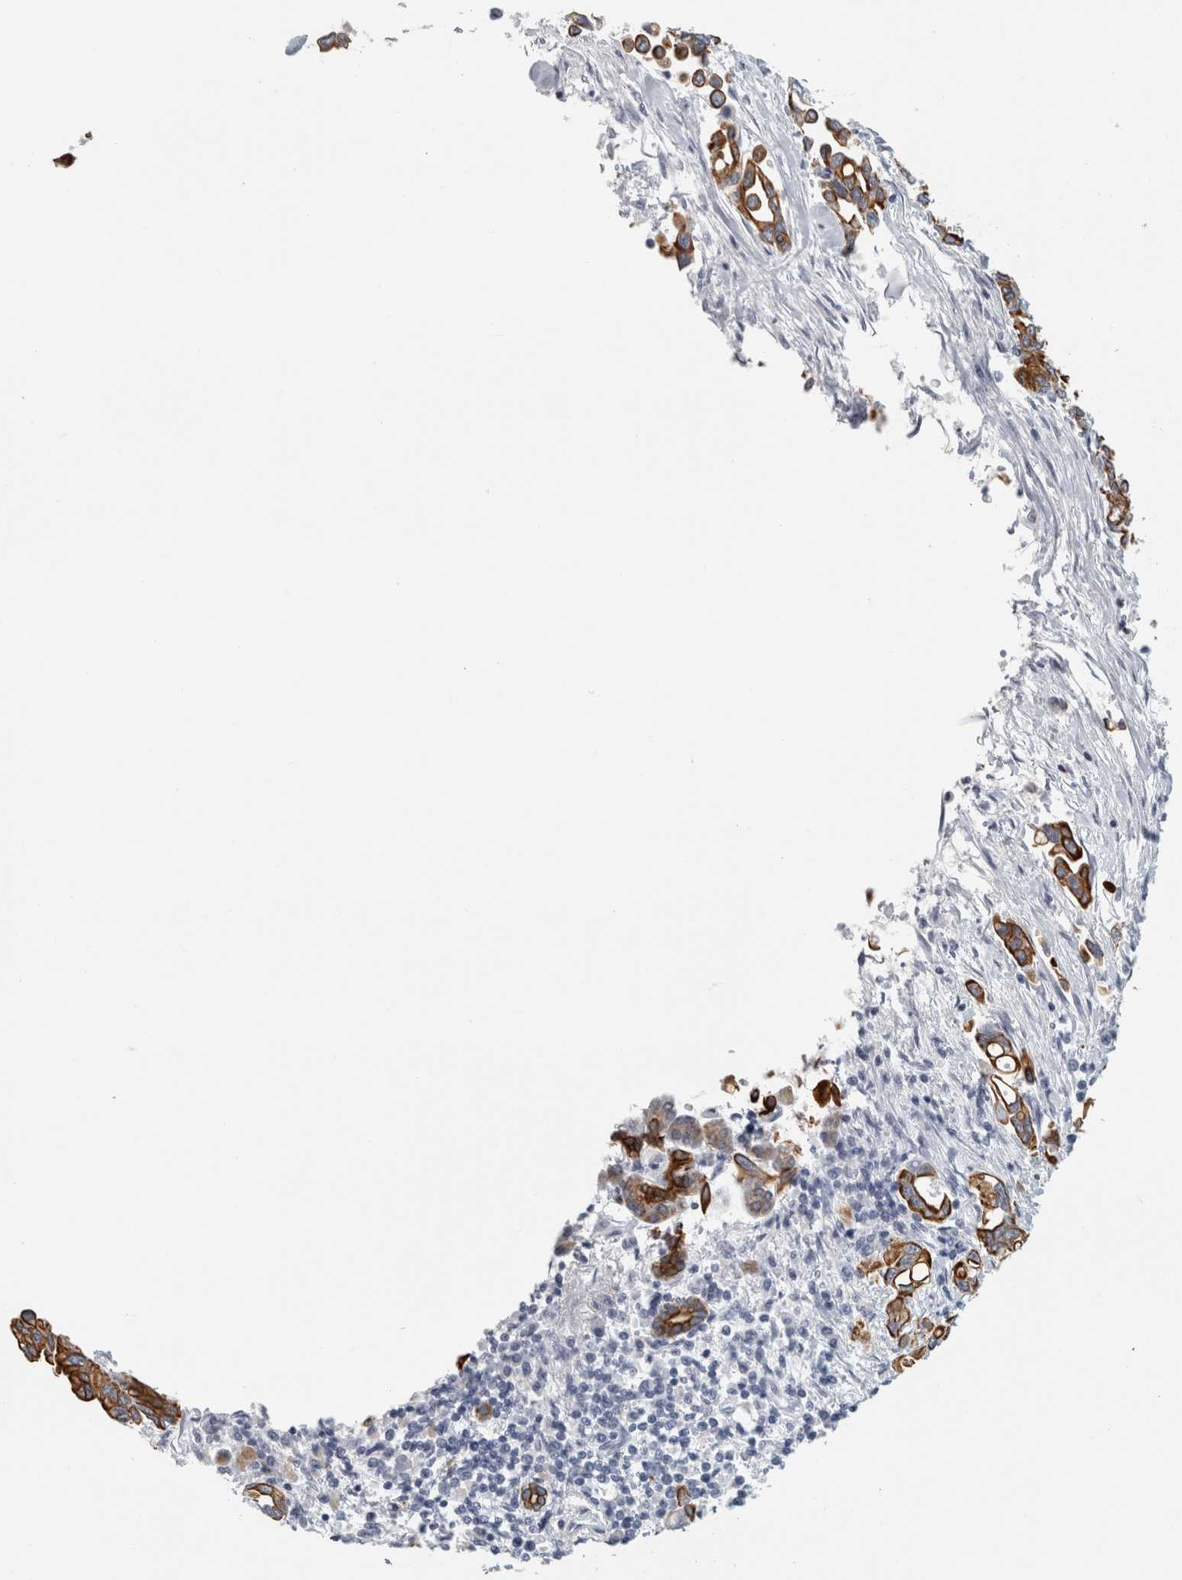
{"staining": {"intensity": "strong", "quantity": ">75%", "location": "cytoplasmic/membranous"}, "tissue": "pancreatic cancer", "cell_type": "Tumor cells", "image_type": "cancer", "snomed": [{"axis": "morphology", "description": "Adenocarcinoma, NOS"}, {"axis": "topography", "description": "Pancreas"}], "caption": "Strong cytoplasmic/membranous expression is identified in approximately >75% of tumor cells in pancreatic cancer. The protein of interest is stained brown, and the nuclei are stained in blue (DAB (3,3'-diaminobenzidine) IHC with brightfield microscopy, high magnification).", "gene": "SLC28A3", "patient": {"sex": "female", "age": 57}}